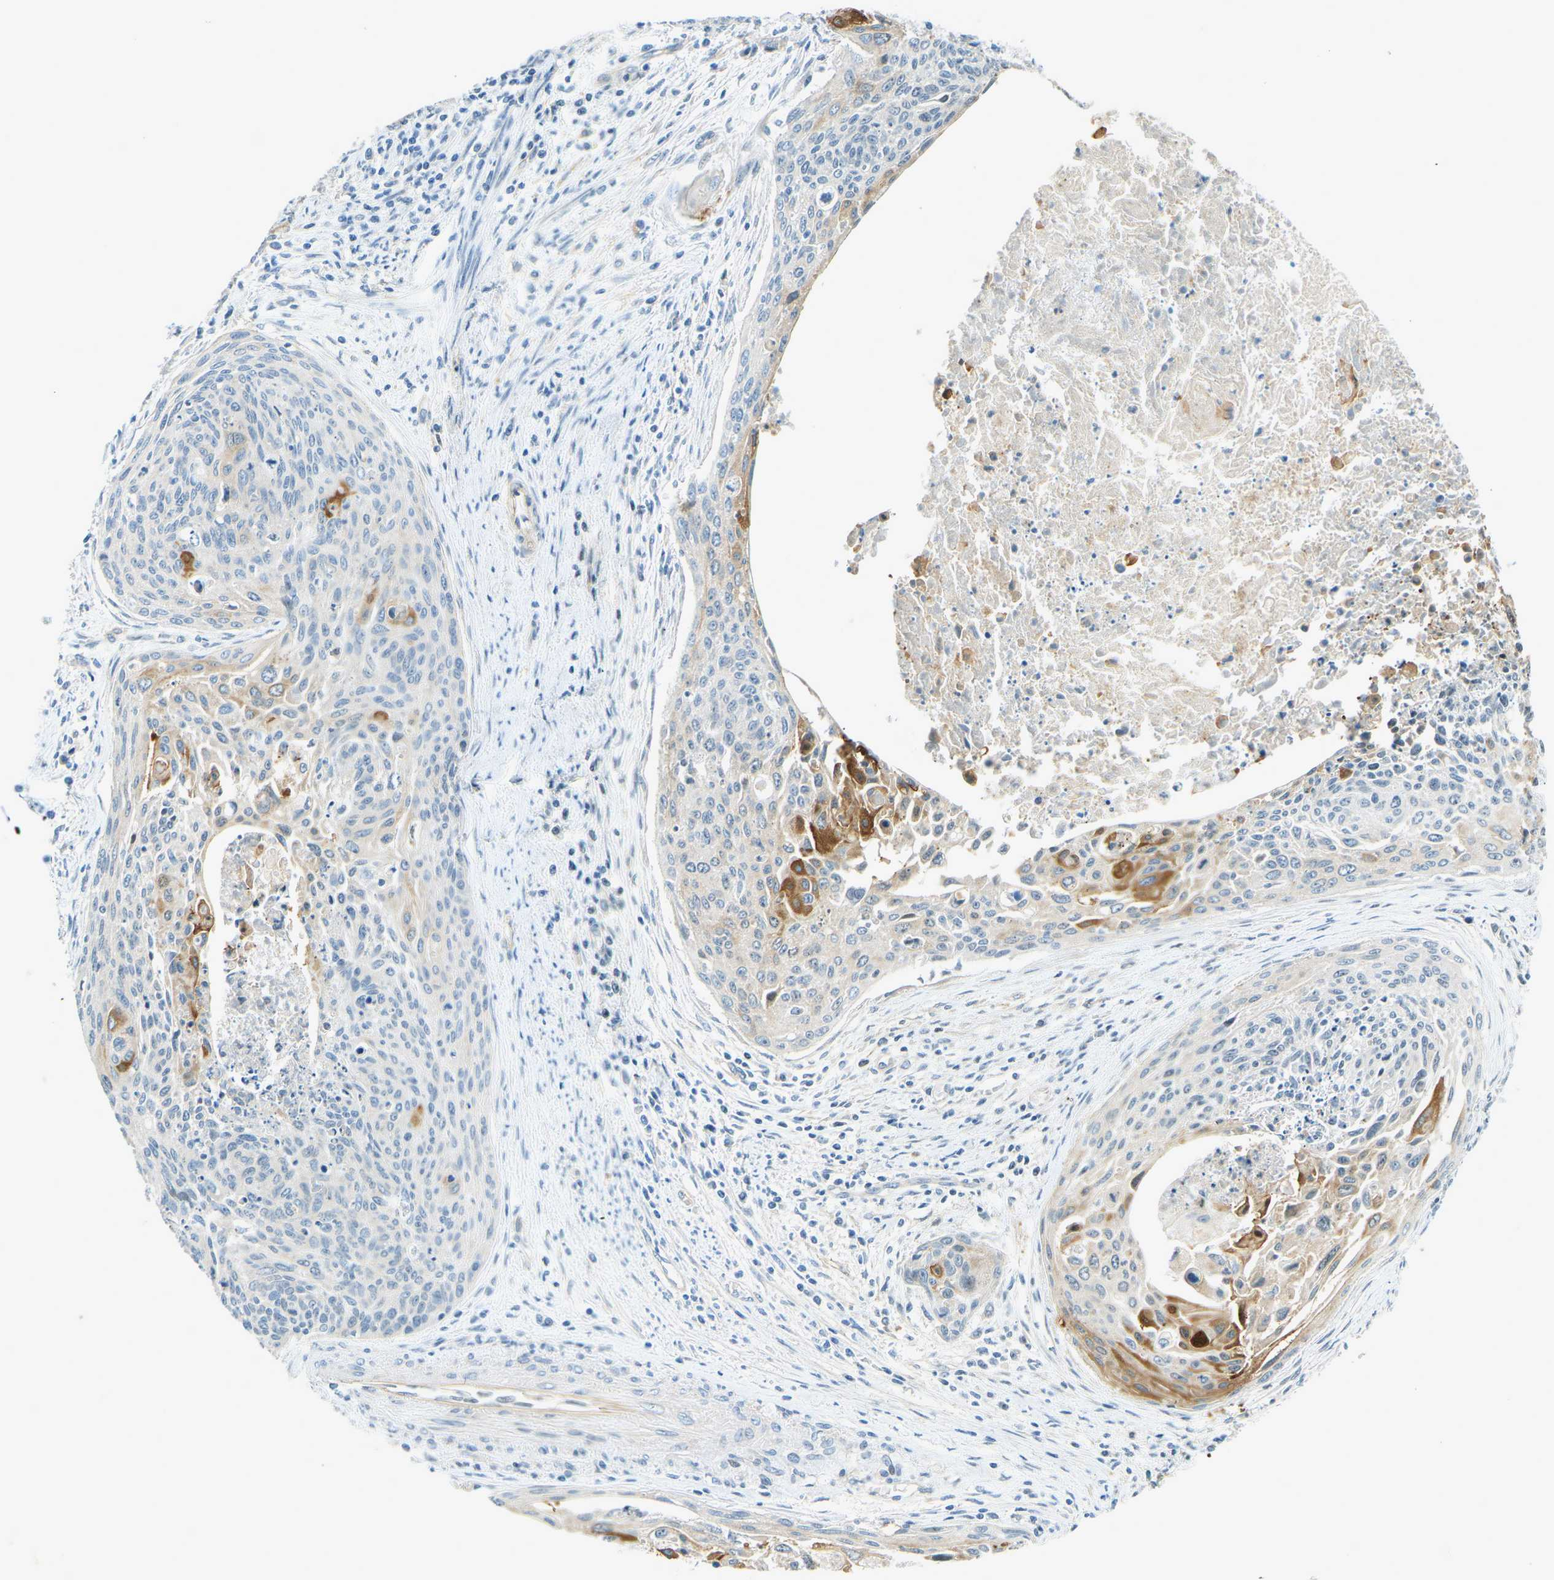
{"staining": {"intensity": "strong", "quantity": "<25%", "location": "cytoplasmic/membranous"}, "tissue": "cervical cancer", "cell_type": "Tumor cells", "image_type": "cancer", "snomed": [{"axis": "morphology", "description": "Squamous cell carcinoma, NOS"}, {"axis": "topography", "description": "Cervix"}], "caption": "Tumor cells display medium levels of strong cytoplasmic/membranous expression in about <25% of cells in cervical cancer.", "gene": "ZNF367", "patient": {"sex": "female", "age": 55}}